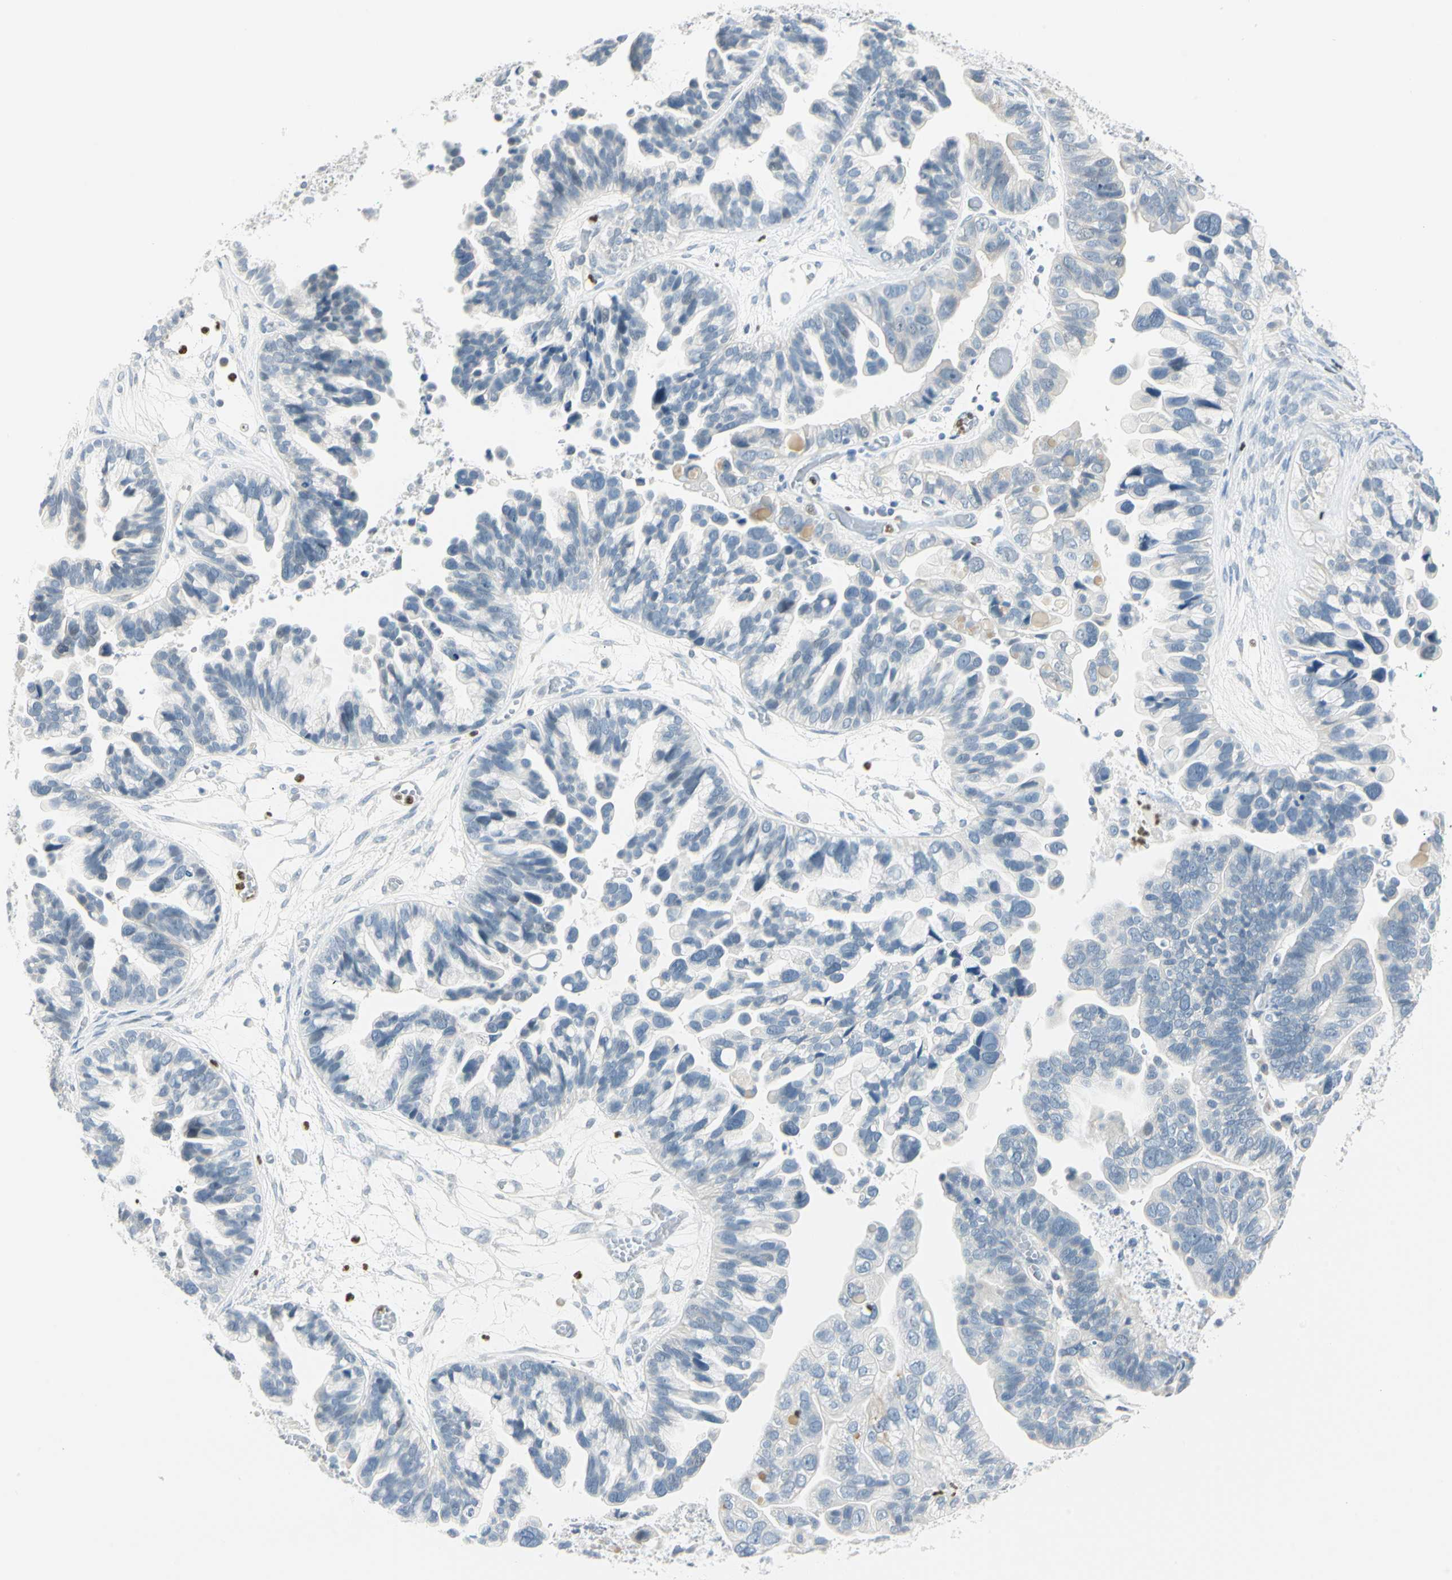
{"staining": {"intensity": "negative", "quantity": "none", "location": "none"}, "tissue": "ovarian cancer", "cell_type": "Tumor cells", "image_type": "cancer", "snomed": [{"axis": "morphology", "description": "Cystadenocarcinoma, serous, NOS"}, {"axis": "topography", "description": "Ovary"}], "caption": "The image exhibits no significant positivity in tumor cells of ovarian cancer.", "gene": "MLLT10", "patient": {"sex": "female", "age": 56}}